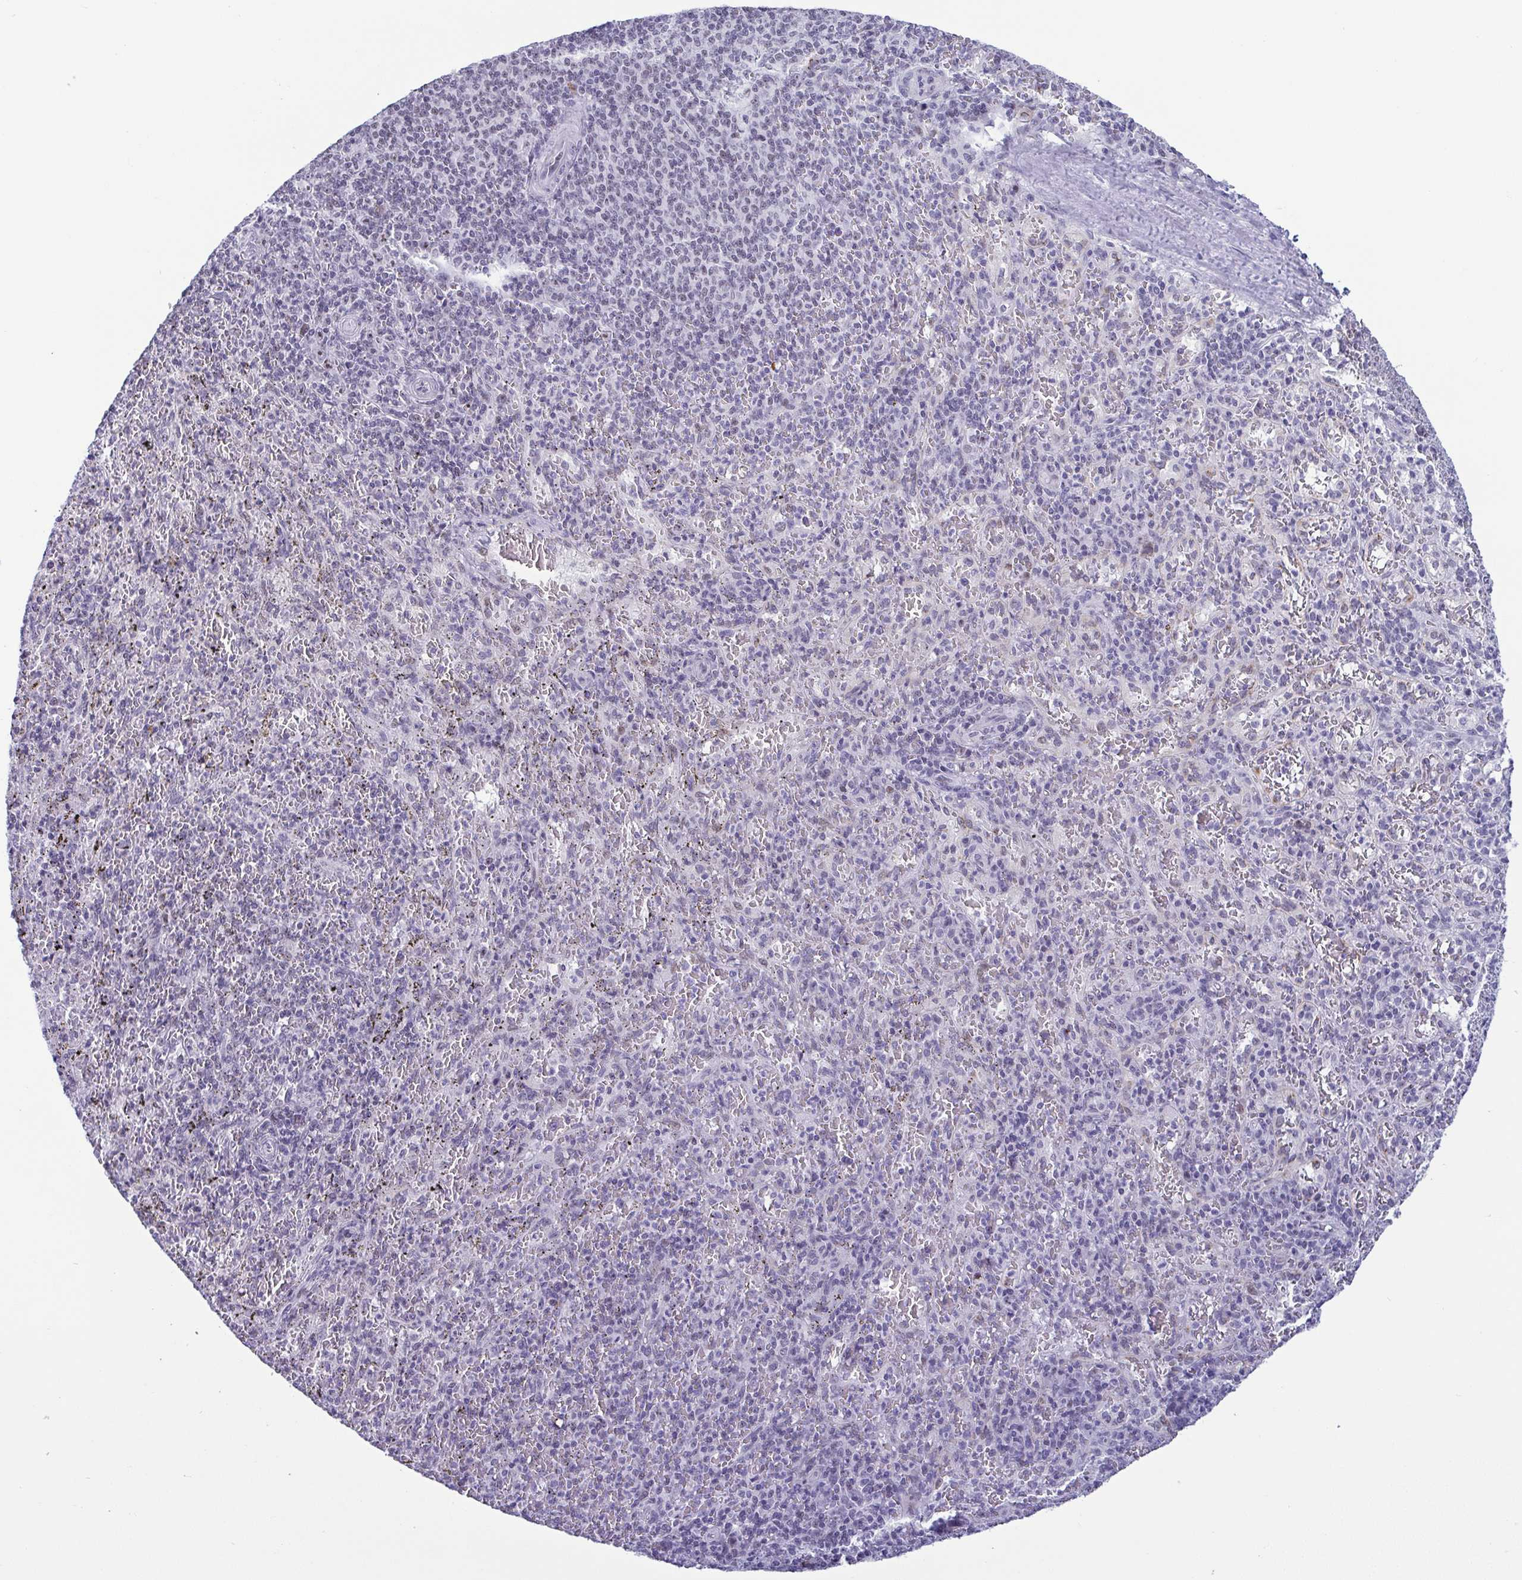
{"staining": {"intensity": "negative", "quantity": "none", "location": "none"}, "tissue": "spleen", "cell_type": "Cells in red pulp", "image_type": "normal", "snomed": [{"axis": "morphology", "description": "Normal tissue, NOS"}, {"axis": "topography", "description": "Spleen"}], "caption": "A micrograph of spleen stained for a protein demonstrates no brown staining in cells in red pulp.", "gene": "BZW1", "patient": {"sex": "male", "age": 57}}